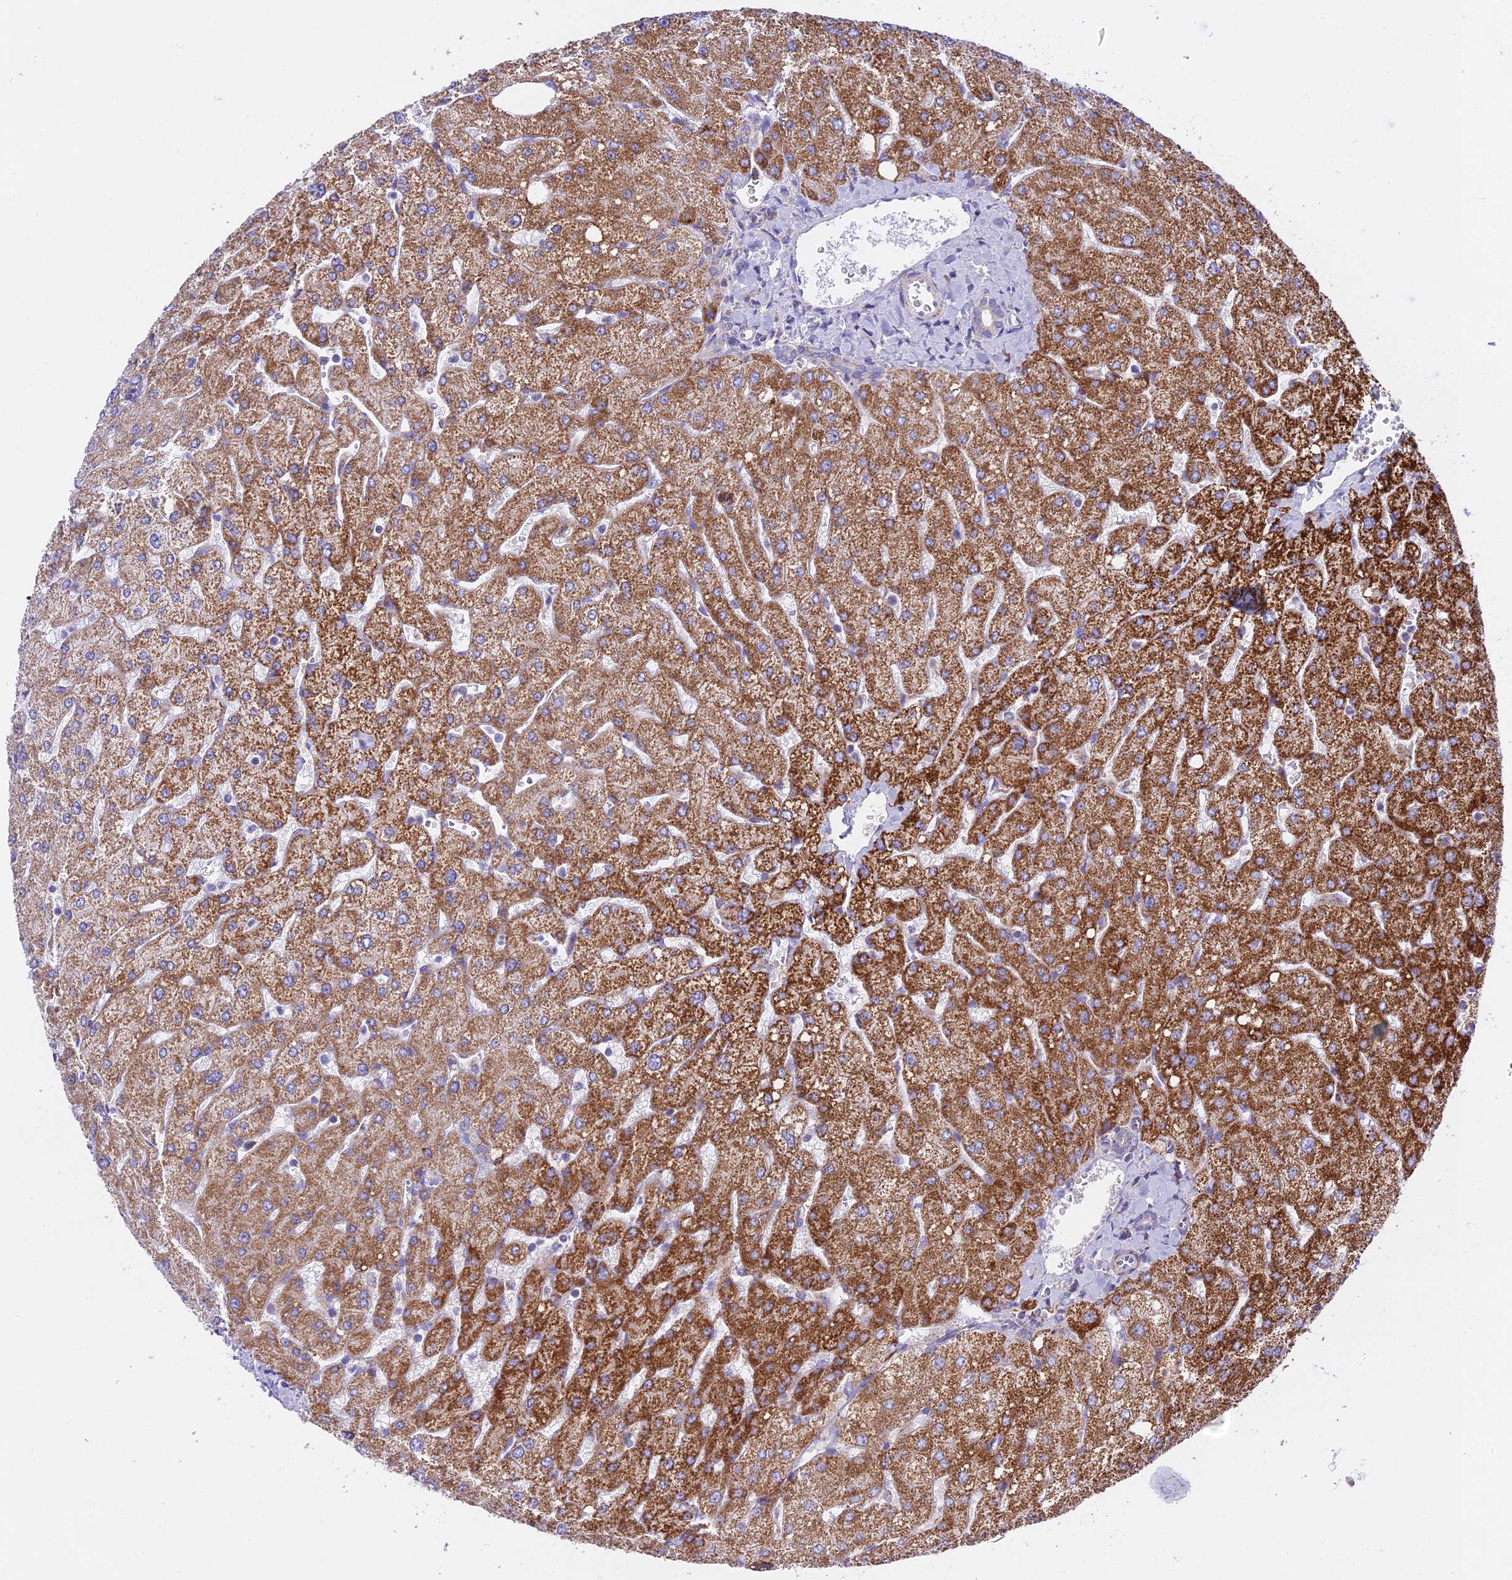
{"staining": {"intensity": "negative", "quantity": "none", "location": "none"}, "tissue": "liver", "cell_type": "Cholangiocytes", "image_type": "normal", "snomed": [{"axis": "morphology", "description": "Normal tissue, NOS"}, {"axis": "topography", "description": "Liver"}], "caption": "Liver stained for a protein using immunohistochemistry (IHC) exhibits no staining cholangiocytes.", "gene": "HSDL2", "patient": {"sex": "male", "age": 55}}